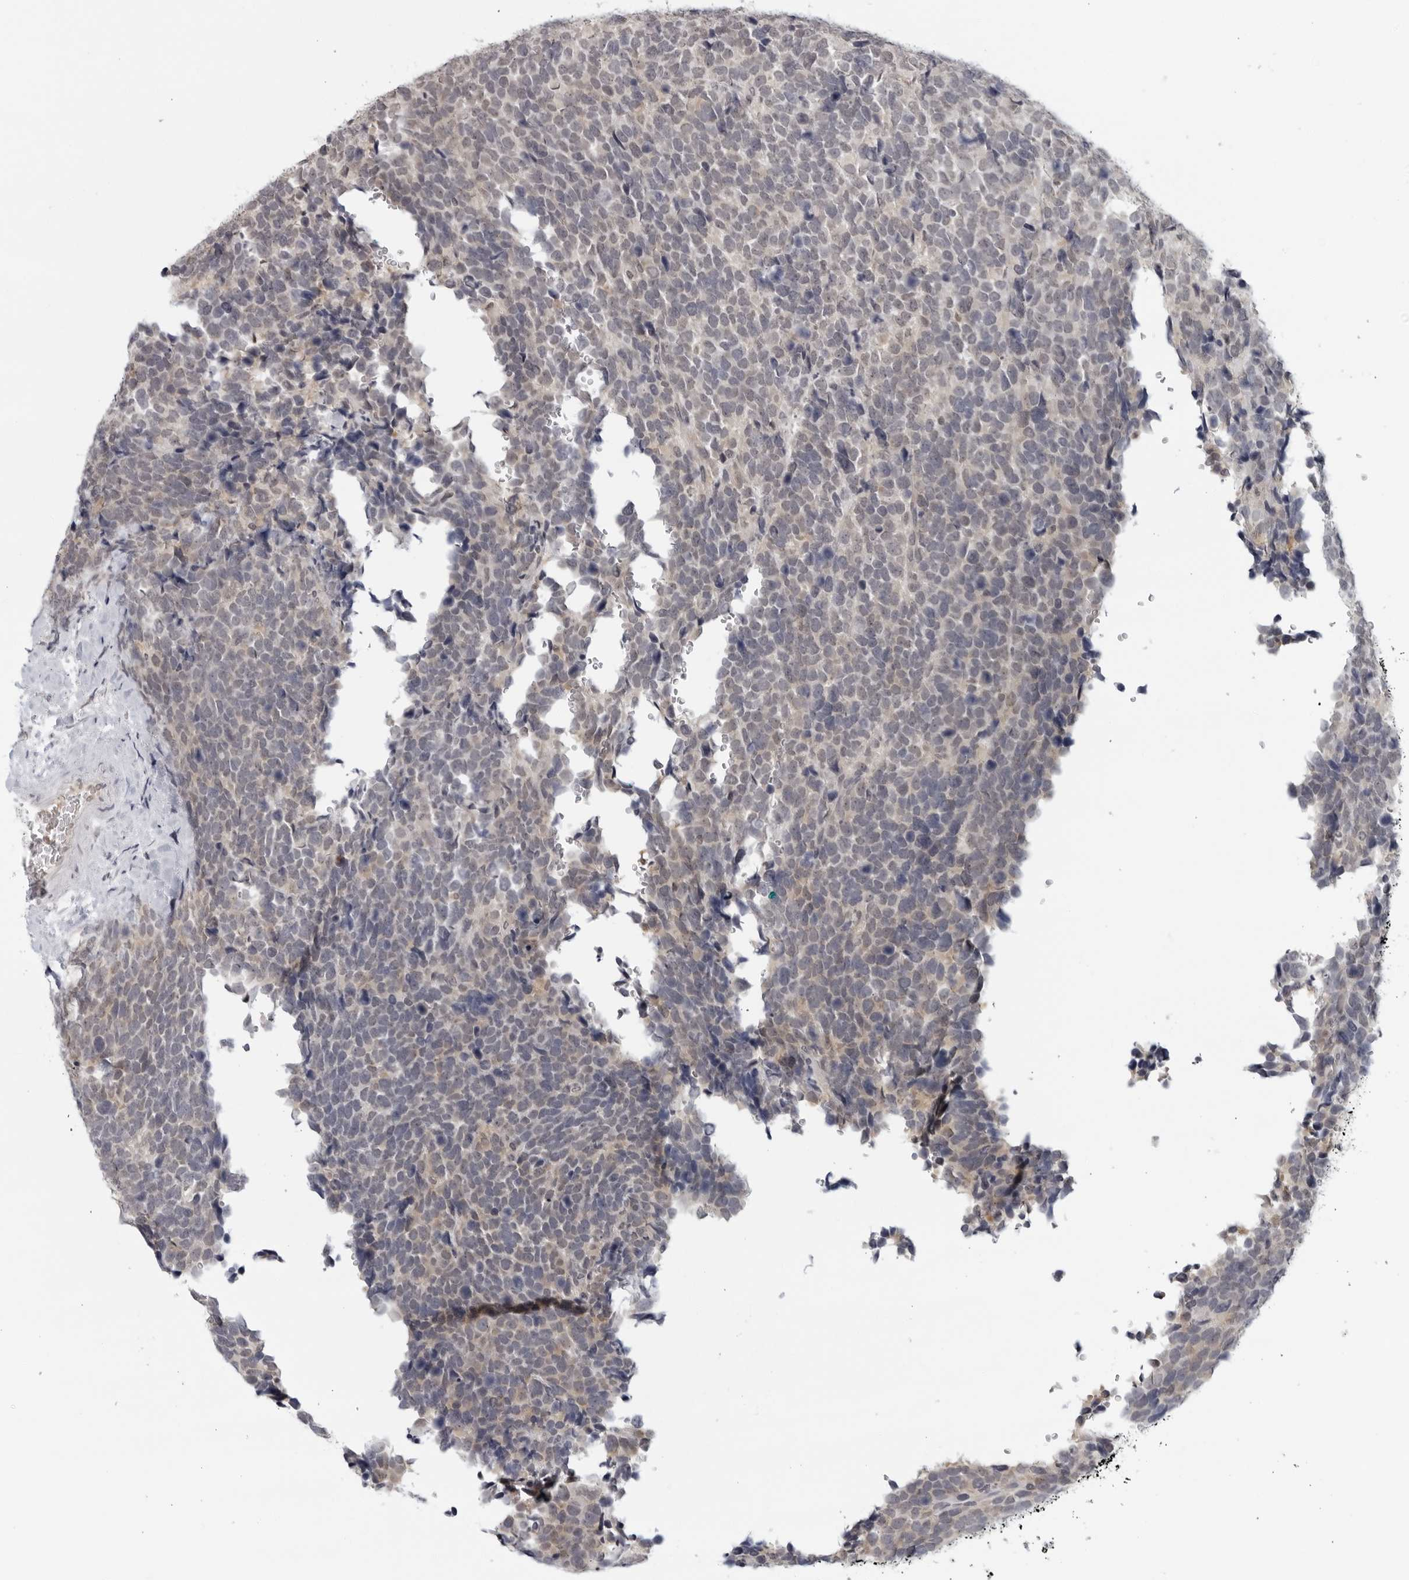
{"staining": {"intensity": "negative", "quantity": "none", "location": "none"}, "tissue": "urothelial cancer", "cell_type": "Tumor cells", "image_type": "cancer", "snomed": [{"axis": "morphology", "description": "Urothelial carcinoma, High grade"}, {"axis": "topography", "description": "Urinary bladder"}], "caption": "This image is of urothelial cancer stained with IHC to label a protein in brown with the nuclei are counter-stained blue. There is no positivity in tumor cells.", "gene": "CC2D1B", "patient": {"sex": "female", "age": 82}}